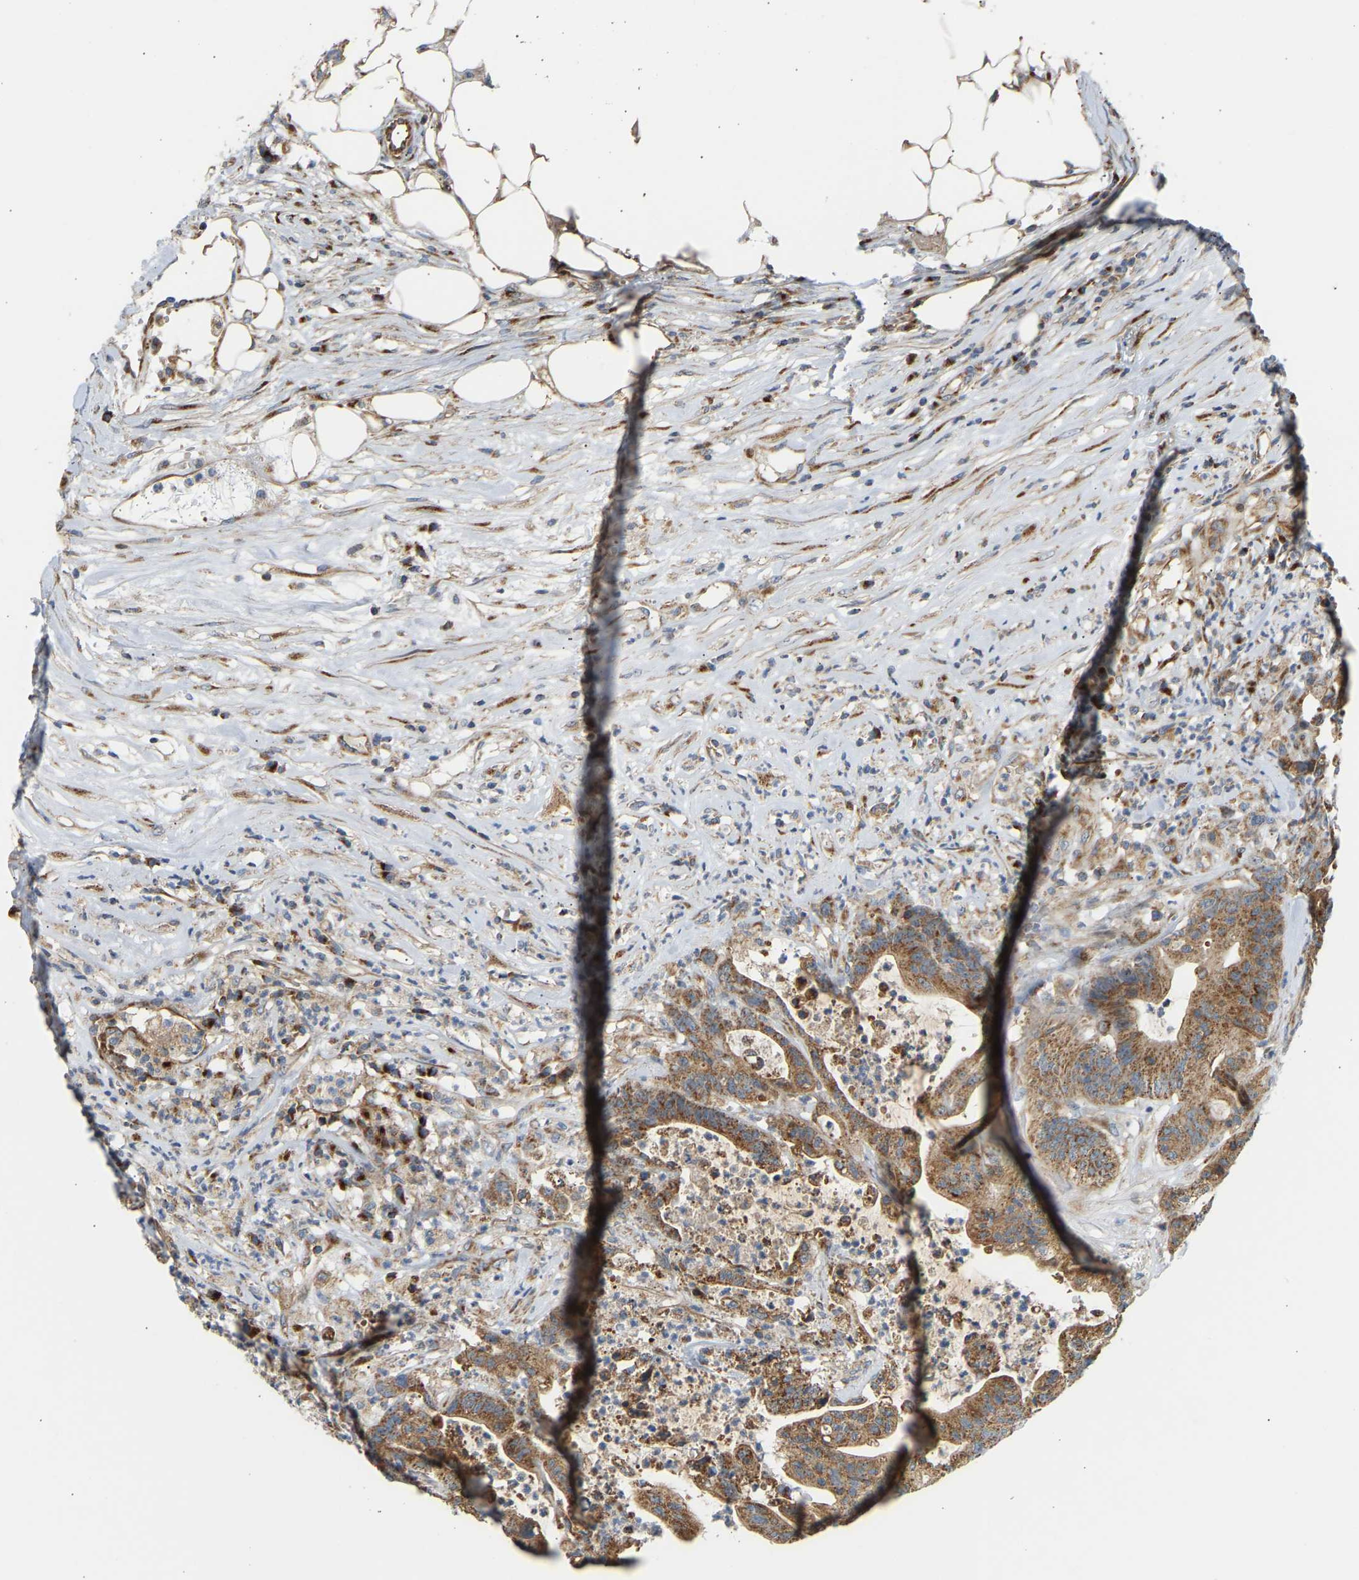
{"staining": {"intensity": "moderate", "quantity": ">75%", "location": "cytoplasmic/membranous"}, "tissue": "colorectal cancer", "cell_type": "Tumor cells", "image_type": "cancer", "snomed": [{"axis": "morphology", "description": "Adenocarcinoma, NOS"}, {"axis": "topography", "description": "Colon"}], "caption": "IHC staining of colorectal cancer (adenocarcinoma), which shows medium levels of moderate cytoplasmic/membranous positivity in about >75% of tumor cells indicating moderate cytoplasmic/membranous protein positivity. The staining was performed using DAB (3,3'-diaminobenzidine) (brown) for protein detection and nuclei were counterstained in hematoxylin (blue).", "gene": "YIPF2", "patient": {"sex": "female", "age": 84}}